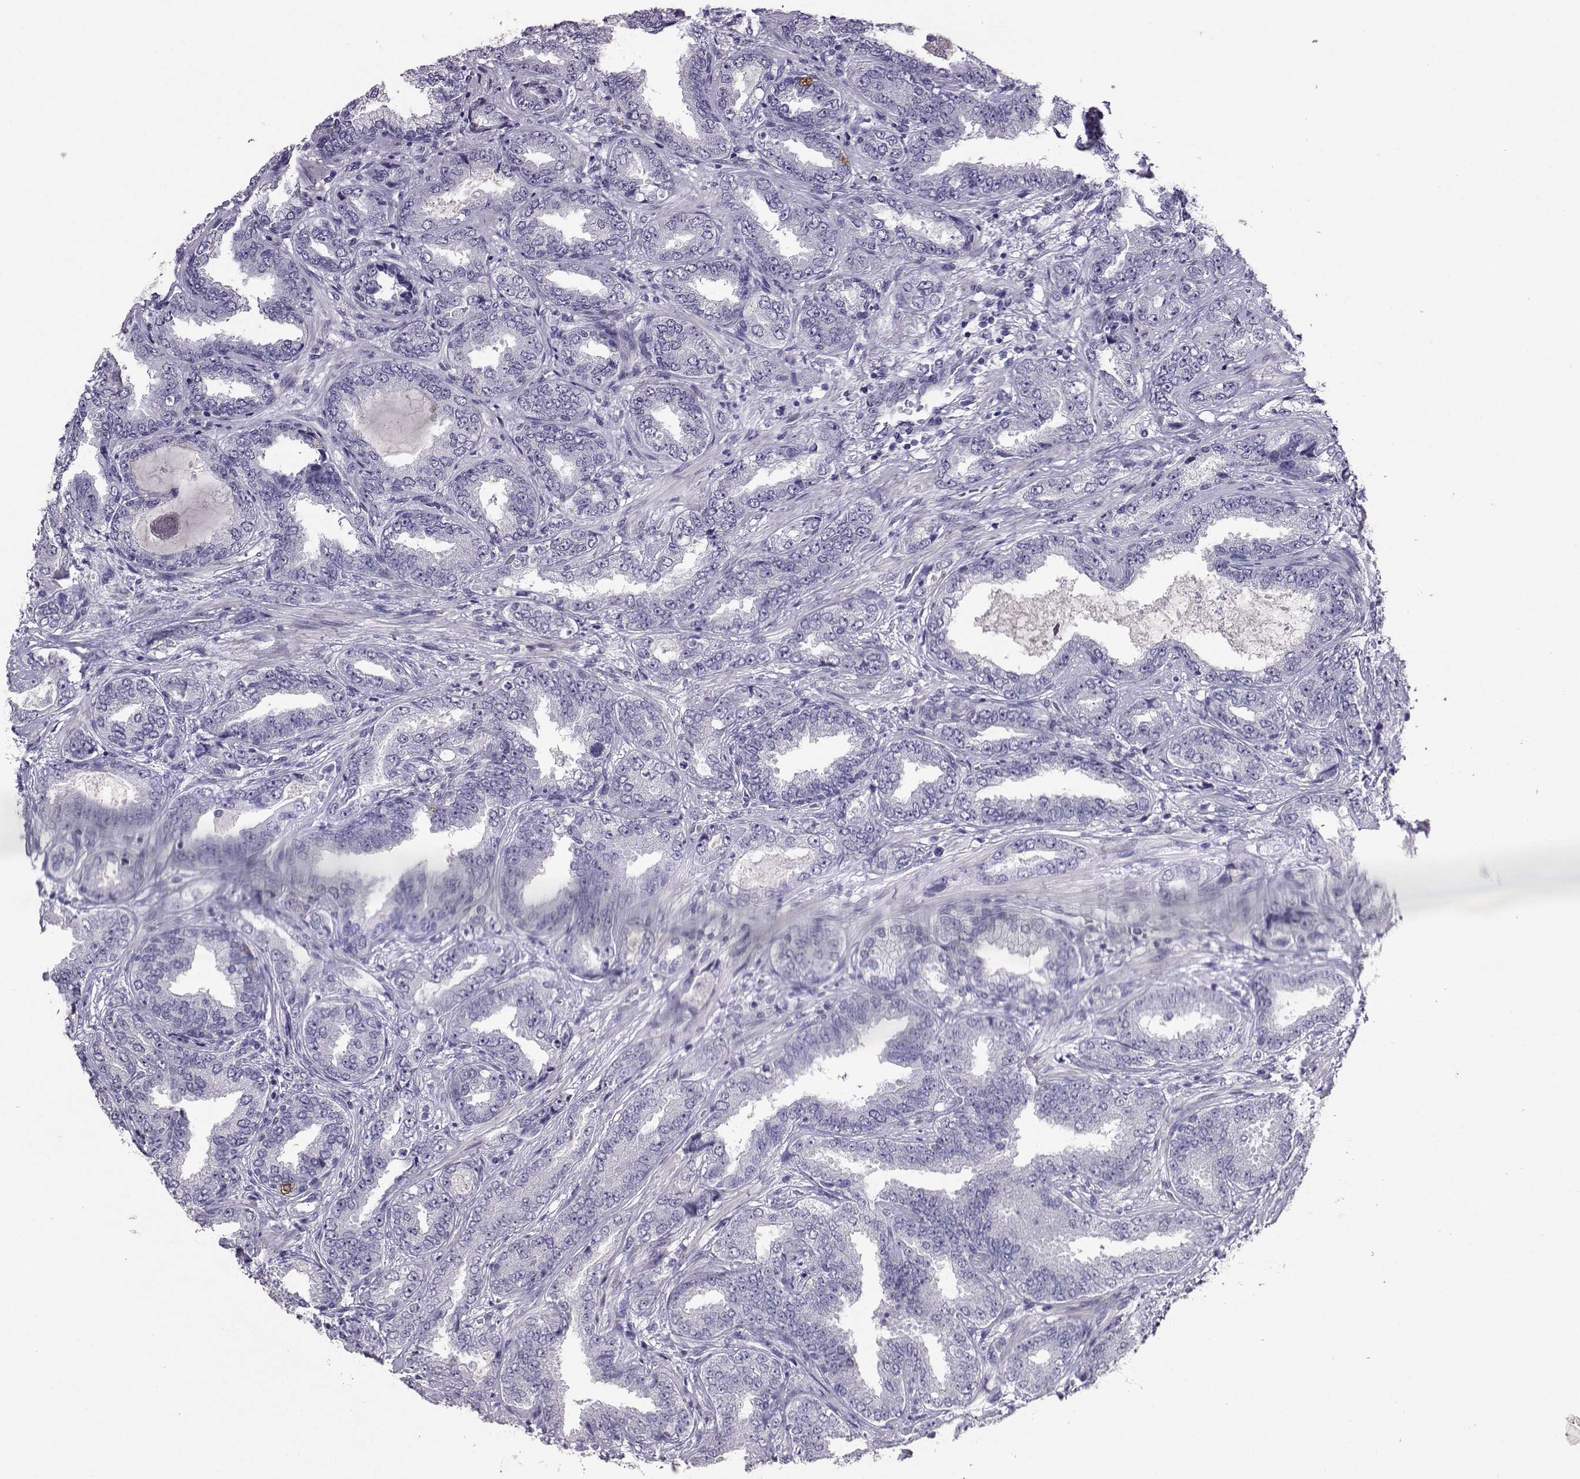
{"staining": {"intensity": "negative", "quantity": "none", "location": "none"}, "tissue": "prostate cancer", "cell_type": "Tumor cells", "image_type": "cancer", "snomed": [{"axis": "morphology", "description": "Adenocarcinoma, Low grade"}, {"axis": "topography", "description": "Prostate"}], "caption": "High power microscopy image of an immunohistochemistry photomicrograph of prostate cancer (adenocarcinoma (low-grade)), revealing no significant positivity in tumor cells.", "gene": "CARTPT", "patient": {"sex": "male", "age": 68}}